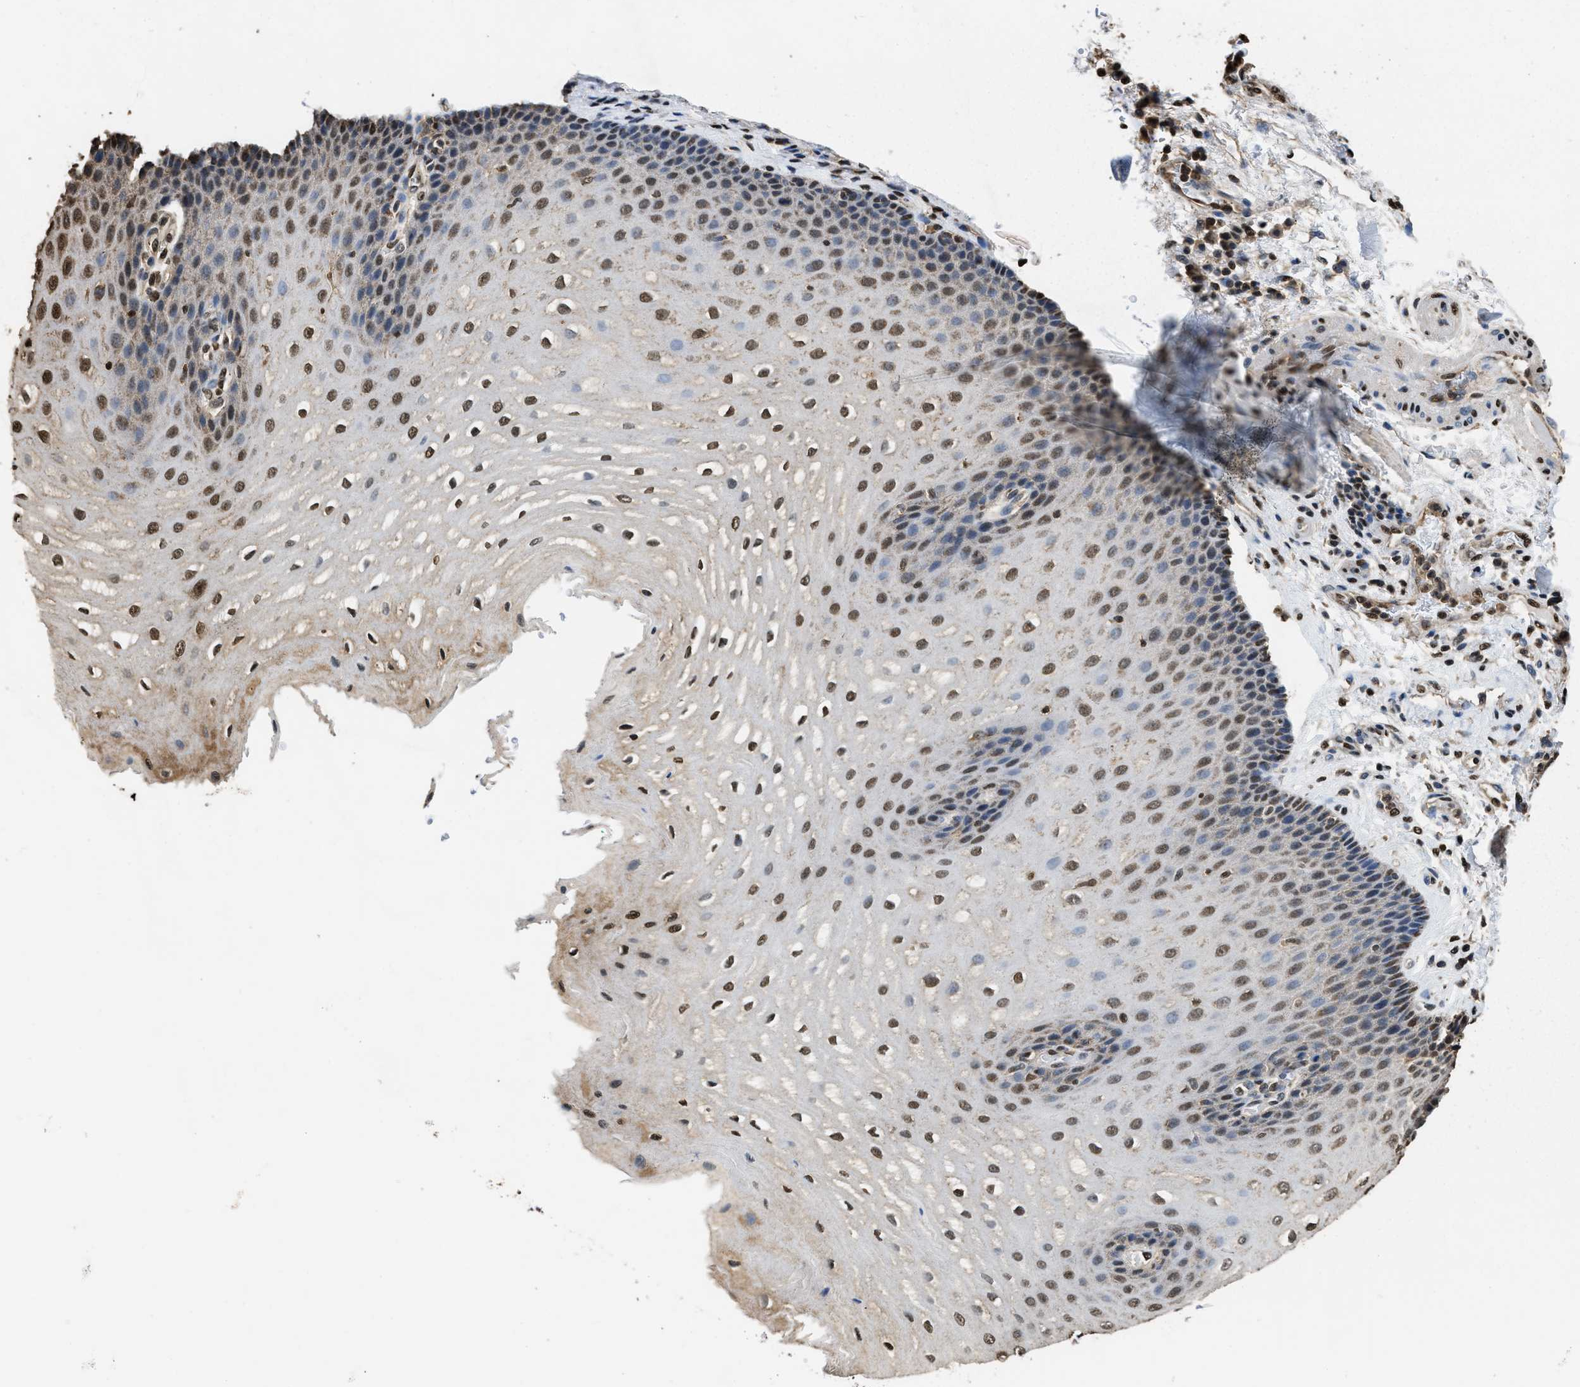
{"staining": {"intensity": "moderate", "quantity": "25%-75%", "location": "nuclear"}, "tissue": "esophagus", "cell_type": "Squamous epithelial cells", "image_type": "normal", "snomed": [{"axis": "morphology", "description": "Normal tissue, NOS"}, {"axis": "topography", "description": "Esophagus"}], "caption": "Moderate nuclear protein expression is present in about 25%-75% of squamous epithelial cells in esophagus. (Brightfield microscopy of DAB IHC at high magnification).", "gene": "GAPDH", "patient": {"sex": "male", "age": 54}}